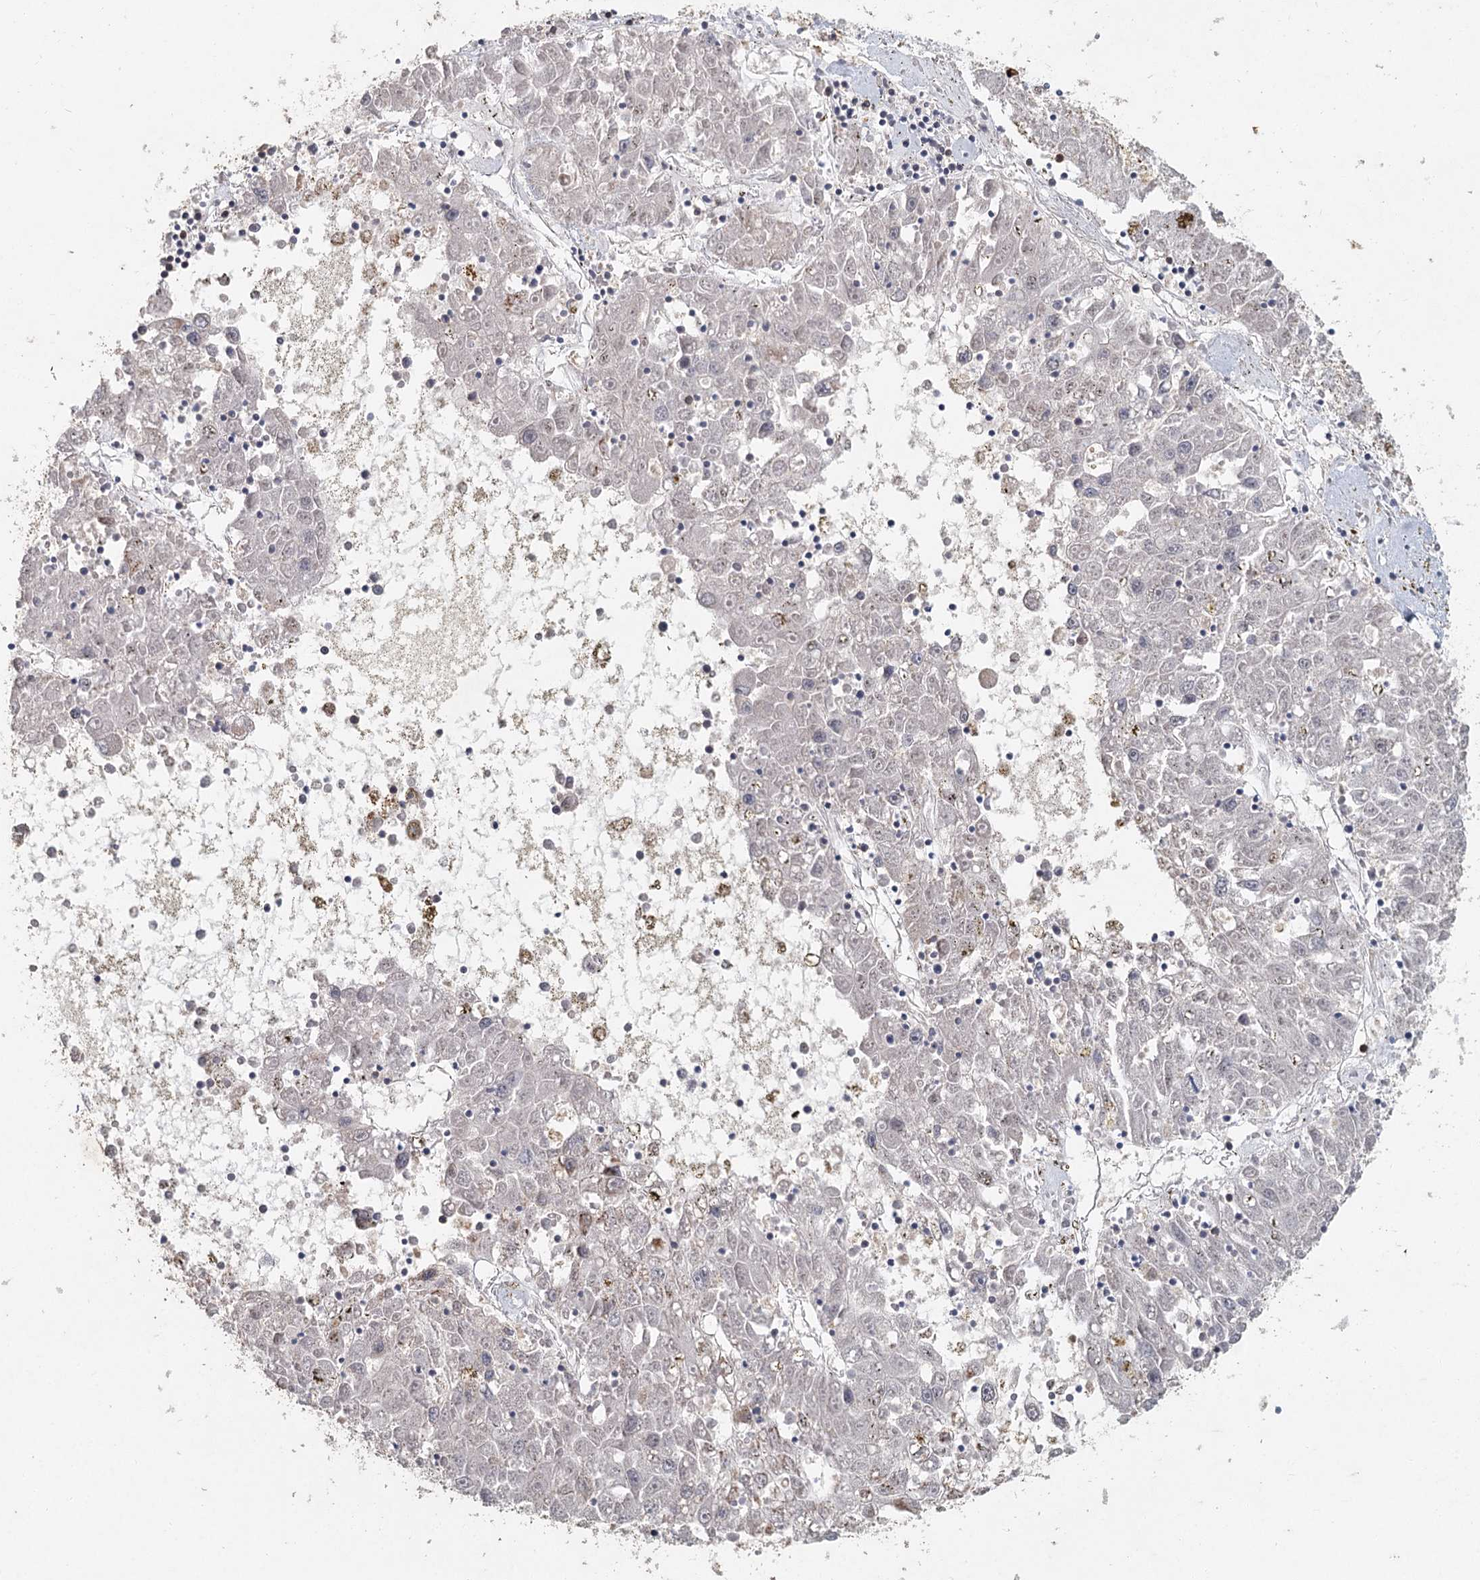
{"staining": {"intensity": "negative", "quantity": "none", "location": "none"}, "tissue": "liver cancer", "cell_type": "Tumor cells", "image_type": "cancer", "snomed": [{"axis": "morphology", "description": "Carcinoma, Hepatocellular, NOS"}, {"axis": "topography", "description": "Liver"}], "caption": "Tumor cells show no significant staining in liver cancer.", "gene": "ADK", "patient": {"sex": "male", "age": 49}}